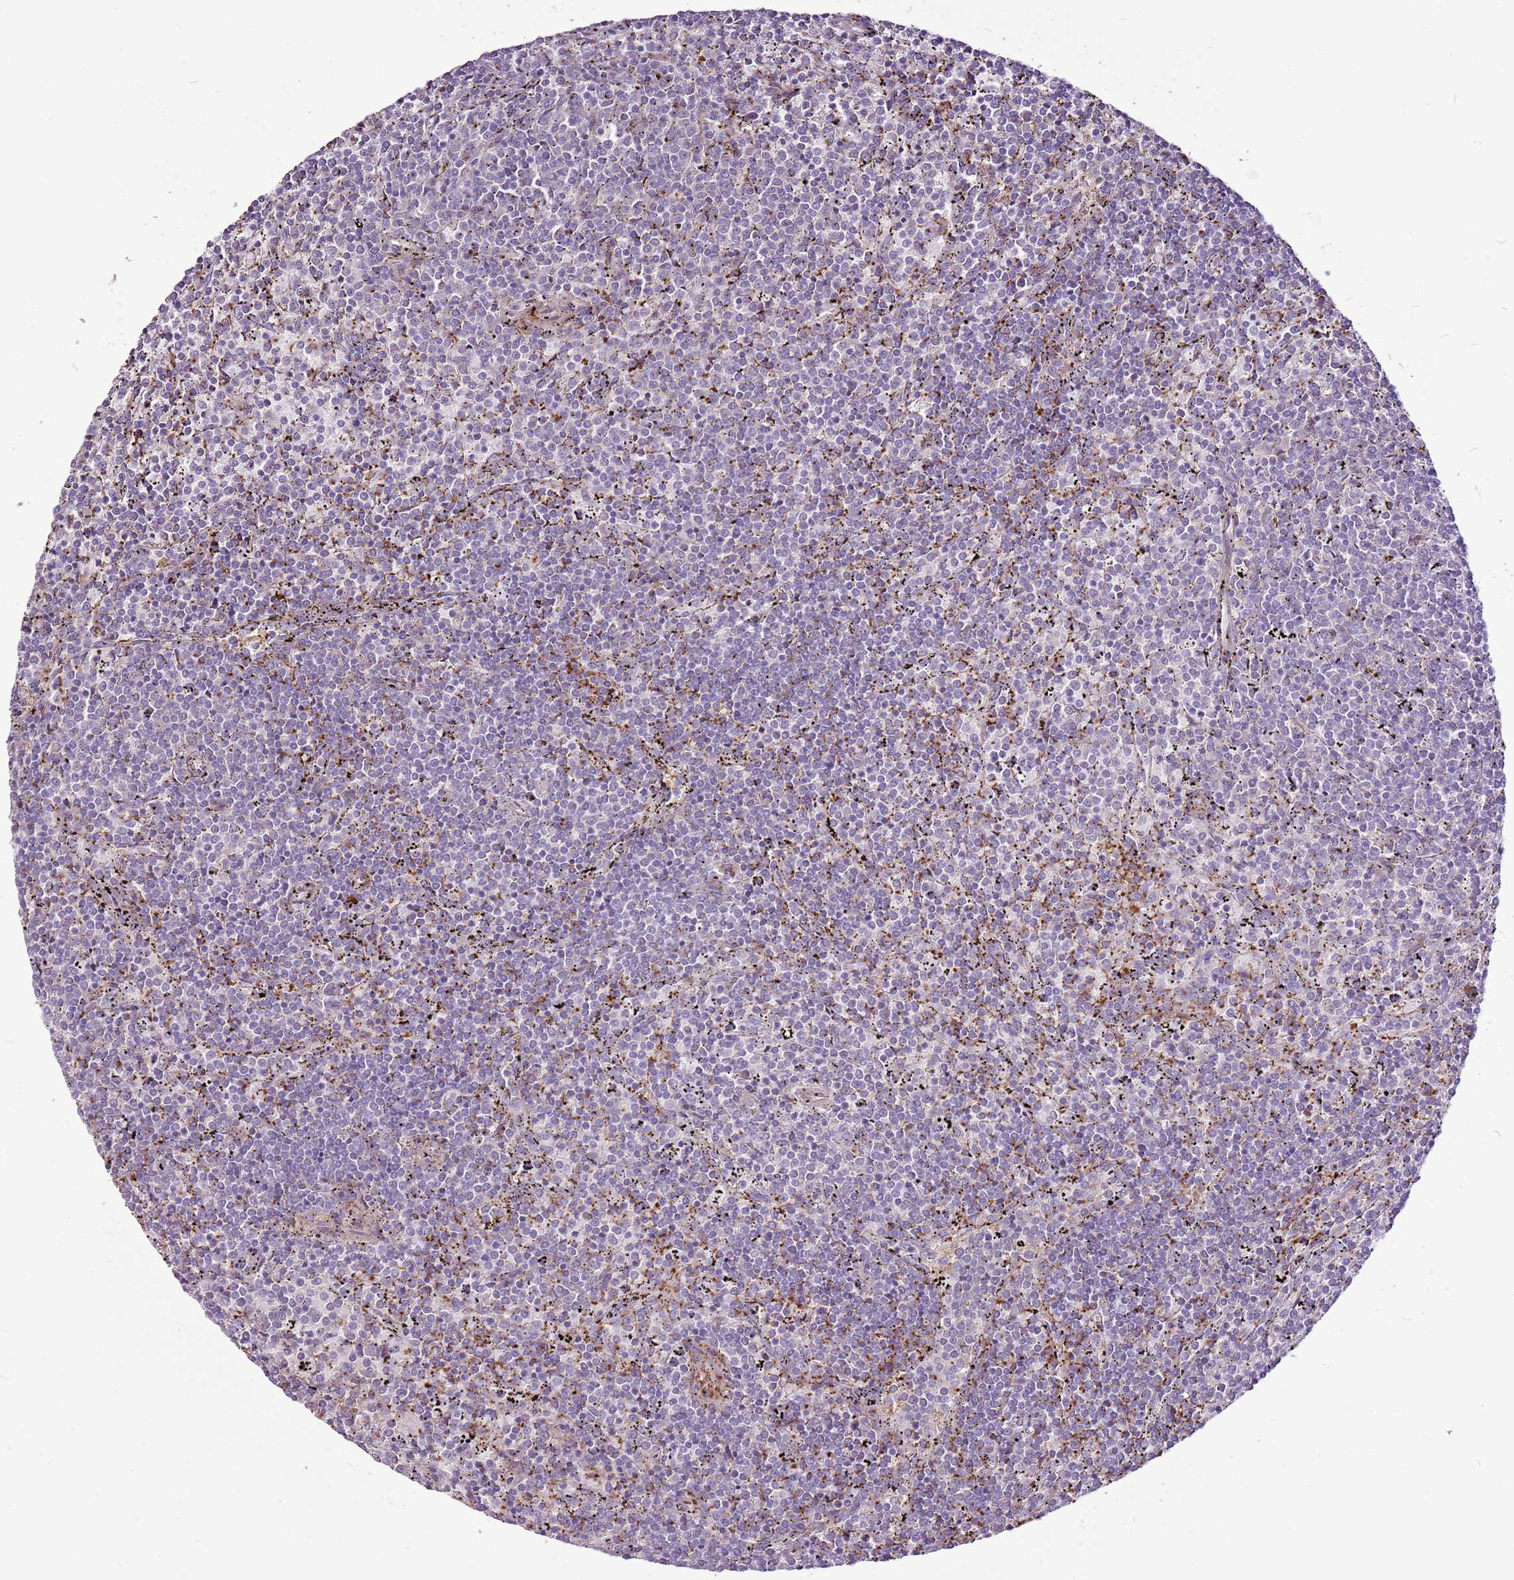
{"staining": {"intensity": "negative", "quantity": "none", "location": "none"}, "tissue": "lymphoma", "cell_type": "Tumor cells", "image_type": "cancer", "snomed": [{"axis": "morphology", "description": "Malignant lymphoma, non-Hodgkin's type, Low grade"}, {"axis": "topography", "description": "Spleen"}], "caption": "Protein analysis of lymphoma exhibits no significant positivity in tumor cells.", "gene": "CHAC2", "patient": {"sex": "female", "age": 50}}